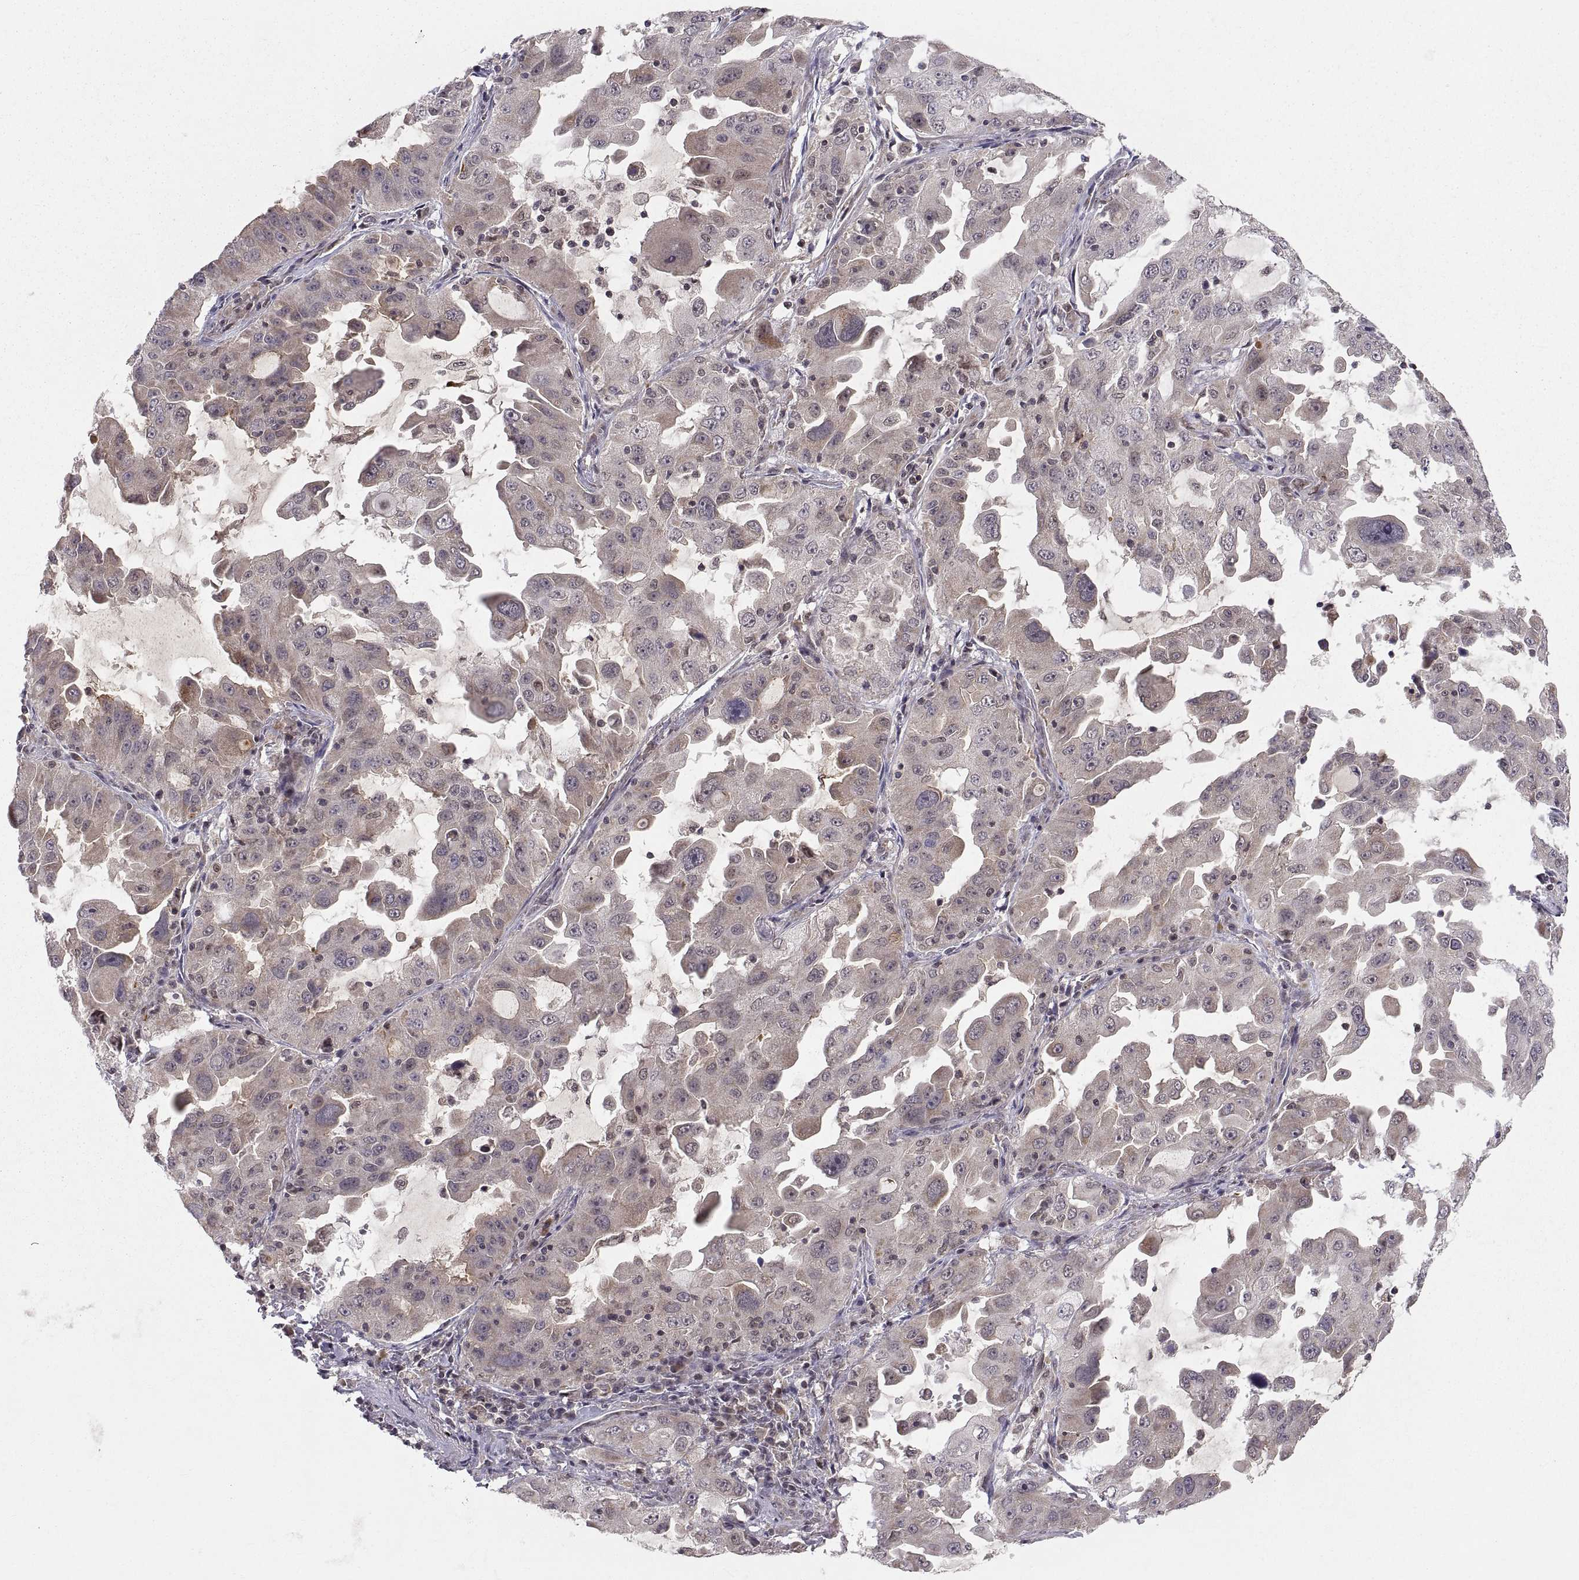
{"staining": {"intensity": "weak", "quantity": "25%-75%", "location": "cytoplasmic/membranous"}, "tissue": "lung cancer", "cell_type": "Tumor cells", "image_type": "cancer", "snomed": [{"axis": "morphology", "description": "Adenocarcinoma, NOS"}, {"axis": "topography", "description": "Lung"}], "caption": "Approximately 25%-75% of tumor cells in human adenocarcinoma (lung) show weak cytoplasmic/membranous protein staining as visualized by brown immunohistochemical staining.", "gene": "ABL2", "patient": {"sex": "female", "age": 61}}